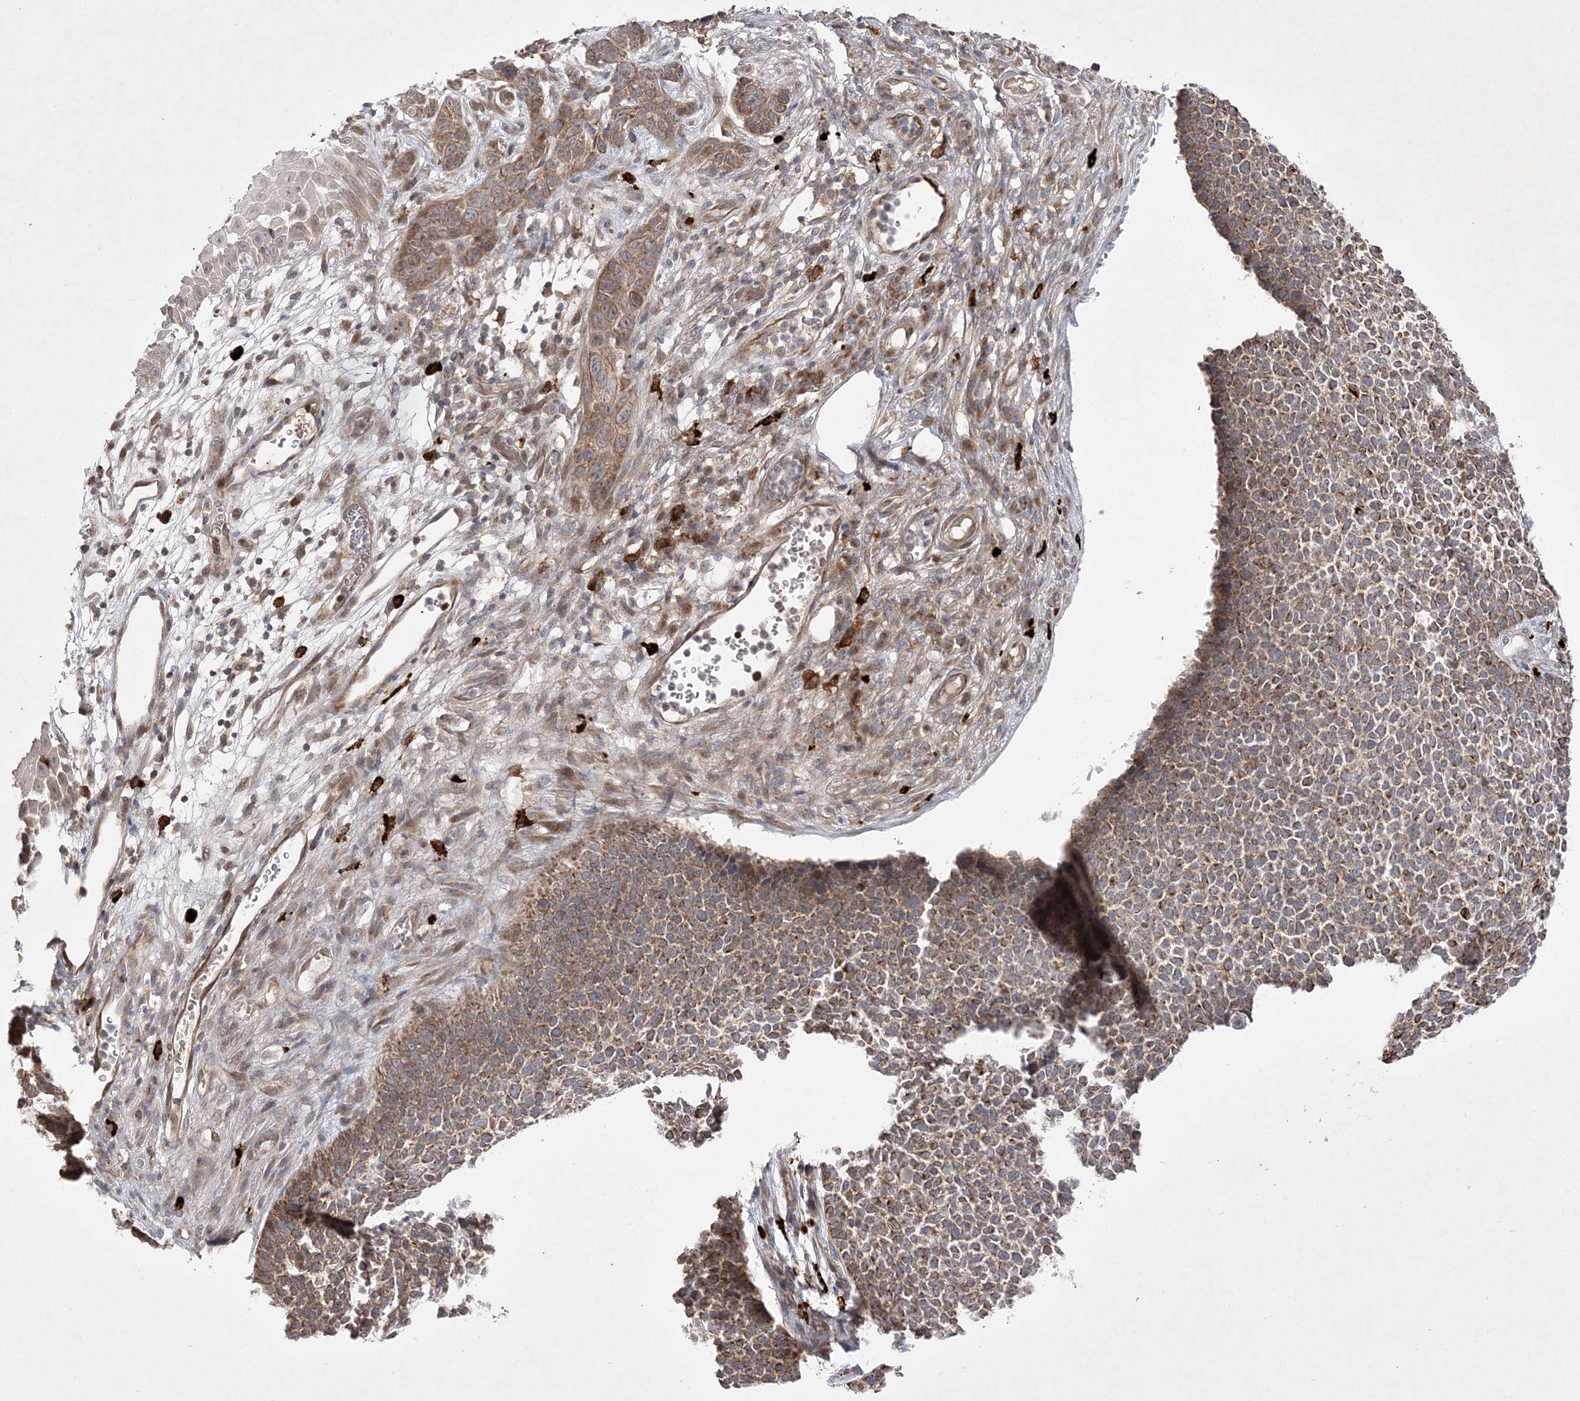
{"staining": {"intensity": "moderate", "quantity": ">75%", "location": "cytoplasmic/membranous"}, "tissue": "skin cancer", "cell_type": "Tumor cells", "image_type": "cancer", "snomed": [{"axis": "morphology", "description": "Basal cell carcinoma"}, {"axis": "topography", "description": "Skin"}], "caption": "This micrograph shows basal cell carcinoma (skin) stained with IHC to label a protein in brown. The cytoplasmic/membranous of tumor cells show moderate positivity for the protein. Nuclei are counter-stained blue.", "gene": "CLNK", "patient": {"sex": "female", "age": 84}}